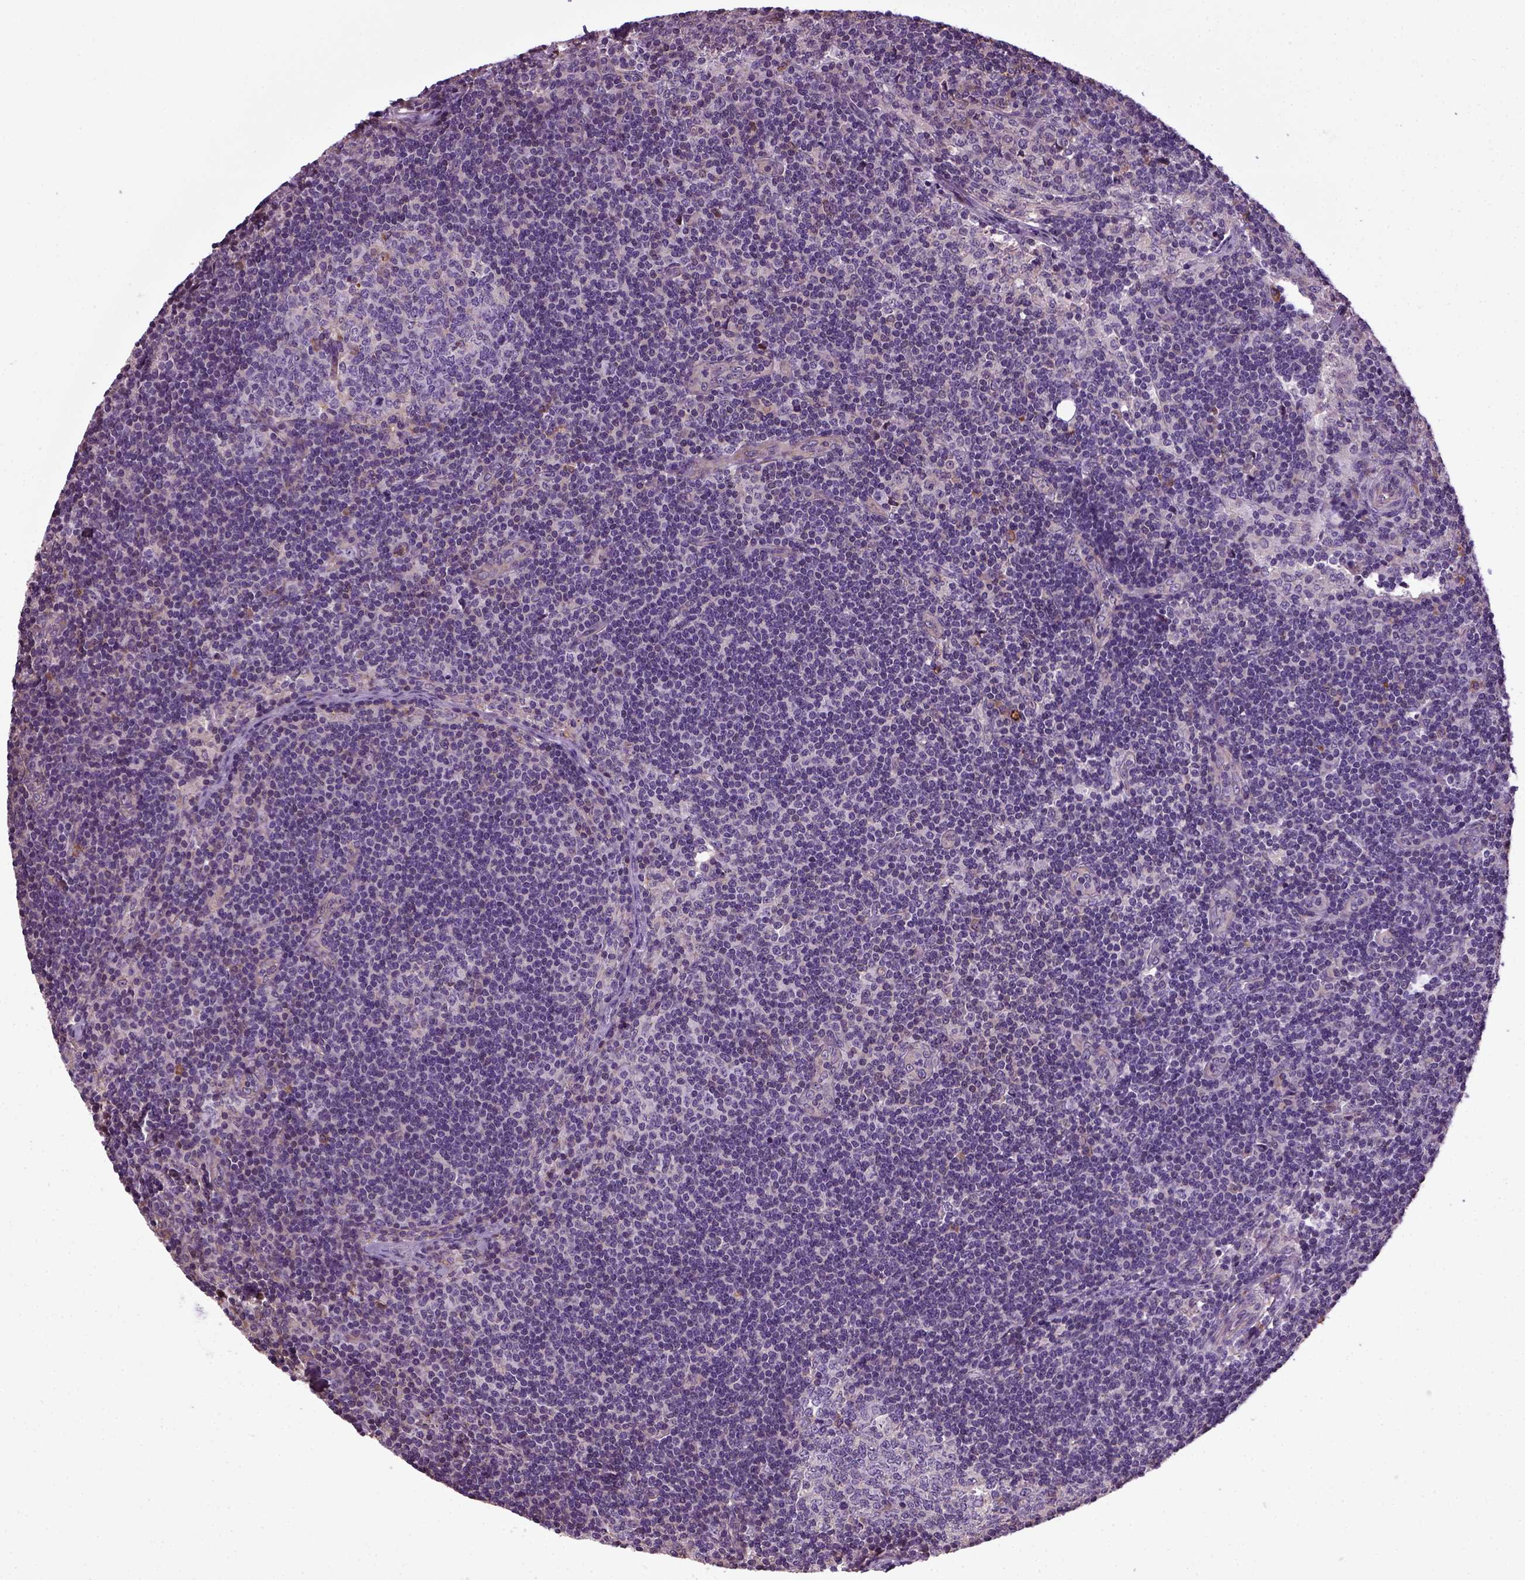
{"staining": {"intensity": "negative", "quantity": "none", "location": "none"}, "tissue": "lymph node", "cell_type": "Germinal center cells", "image_type": "normal", "snomed": [{"axis": "morphology", "description": "Normal tissue, NOS"}, {"axis": "topography", "description": "Lymph node"}], "caption": "Photomicrograph shows no protein expression in germinal center cells of unremarkable lymph node.", "gene": "TPRG1", "patient": {"sex": "female", "age": 41}}